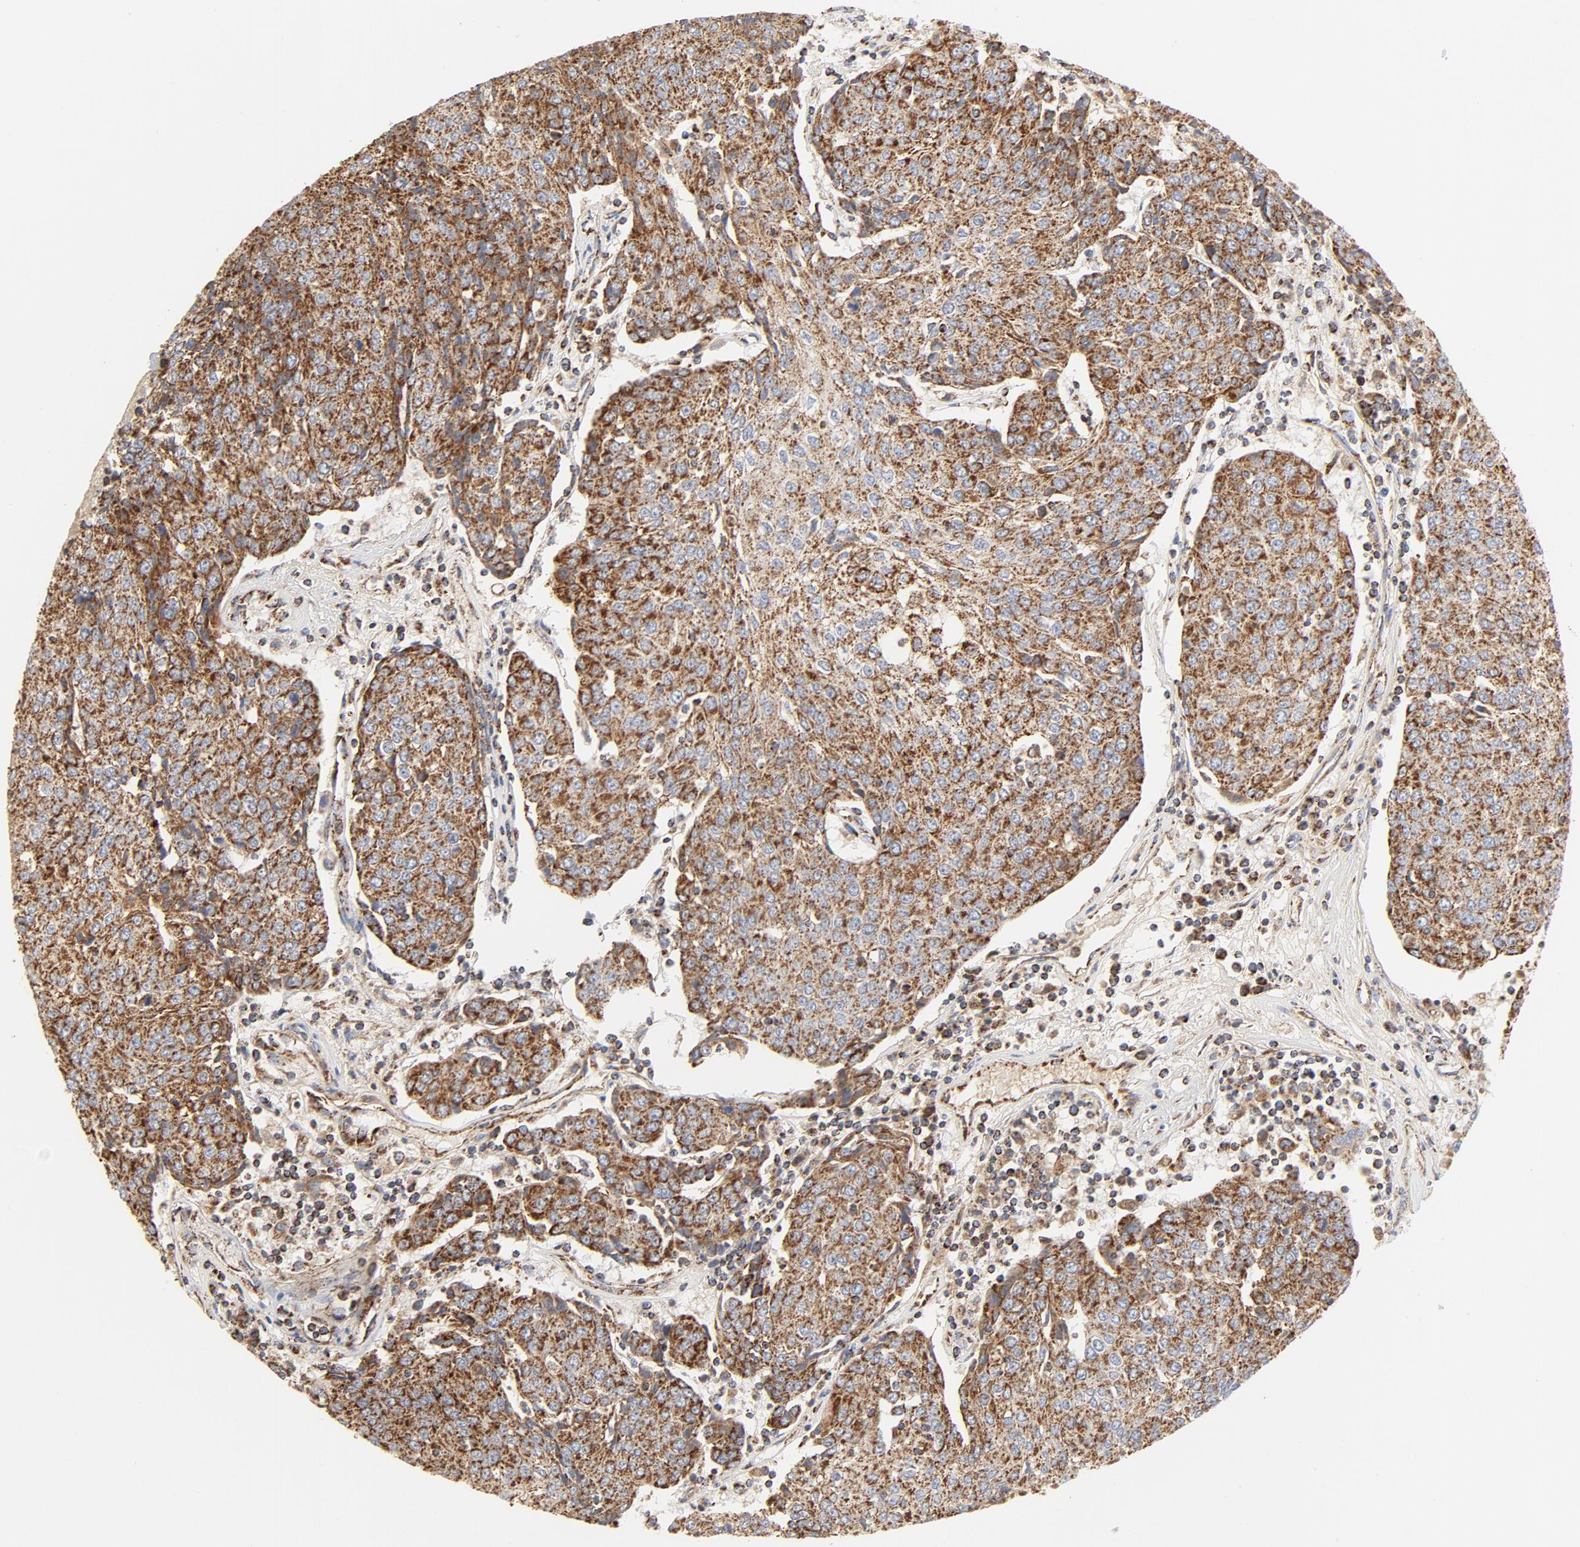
{"staining": {"intensity": "strong", "quantity": ">75%", "location": "cytoplasmic/membranous"}, "tissue": "urothelial cancer", "cell_type": "Tumor cells", "image_type": "cancer", "snomed": [{"axis": "morphology", "description": "Urothelial carcinoma, High grade"}, {"axis": "topography", "description": "Urinary bladder"}], "caption": "Strong cytoplasmic/membranous protein positivity is seen in about >75% of tumor cells in urothelial cancer.", "gene": "PCNX4", "patient": {"sex": "female", "age": 85}}